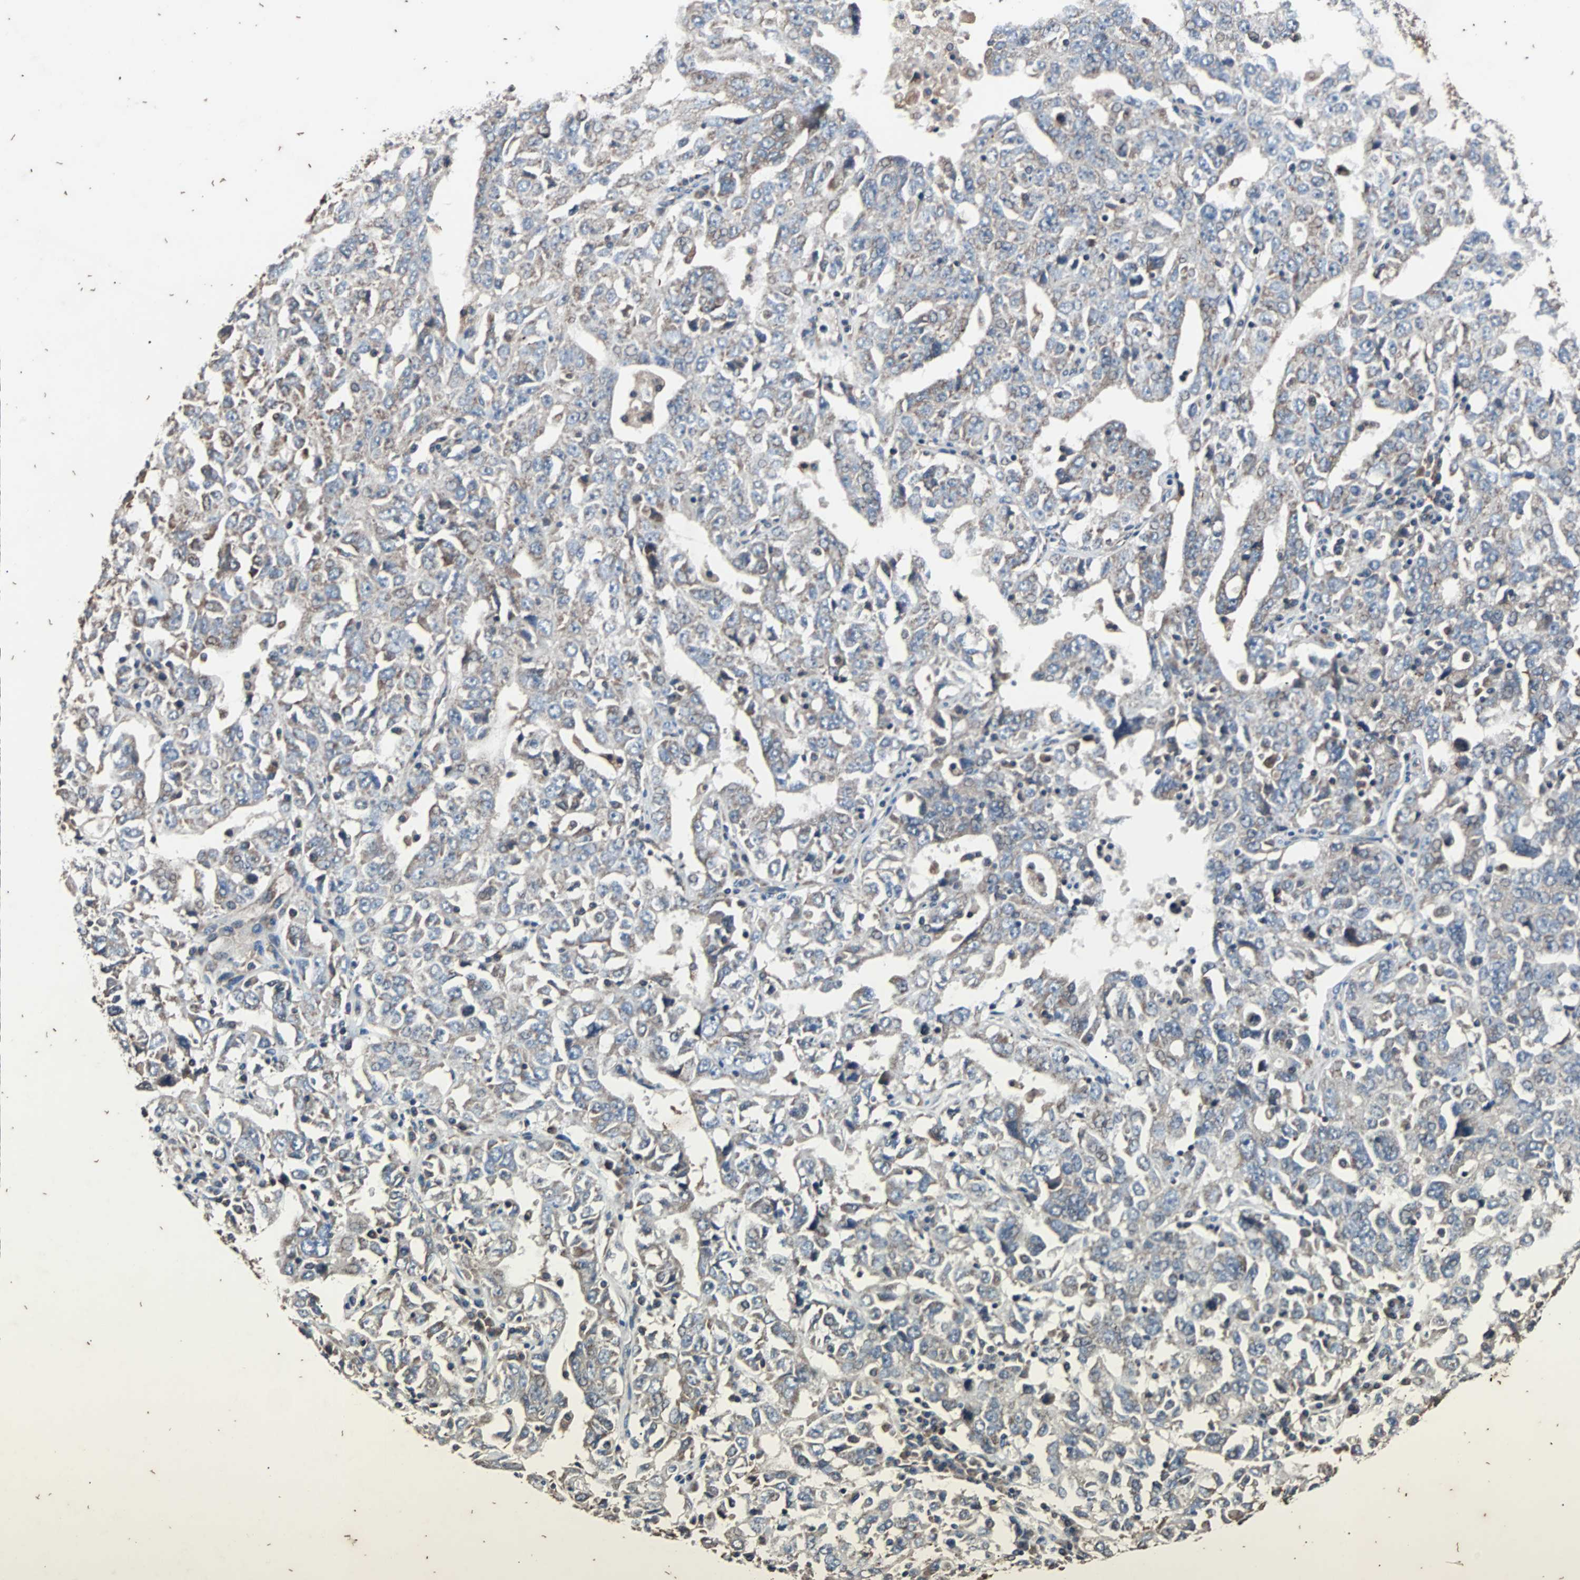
{"staining": {"intensity": "weak", "quantity": "<25%", "location": "cytoplasmic/membranous"}, "tissue": "ovarian cancer", "cell_type": "Tumor cells", "image_type": "cancer", "snomed": [{"axis": "morphology", "description": "Carcinoma, endometroid"}, {"axis": "topography", "description": "Ovary"}], "caption": "IHC of endometroid carcinoma (ovarian) shows no positivity in tumor cells. Nuclei are stained in blue.", "gene": "ACTR3", "patient": {"sex": "female", "age": 62}}